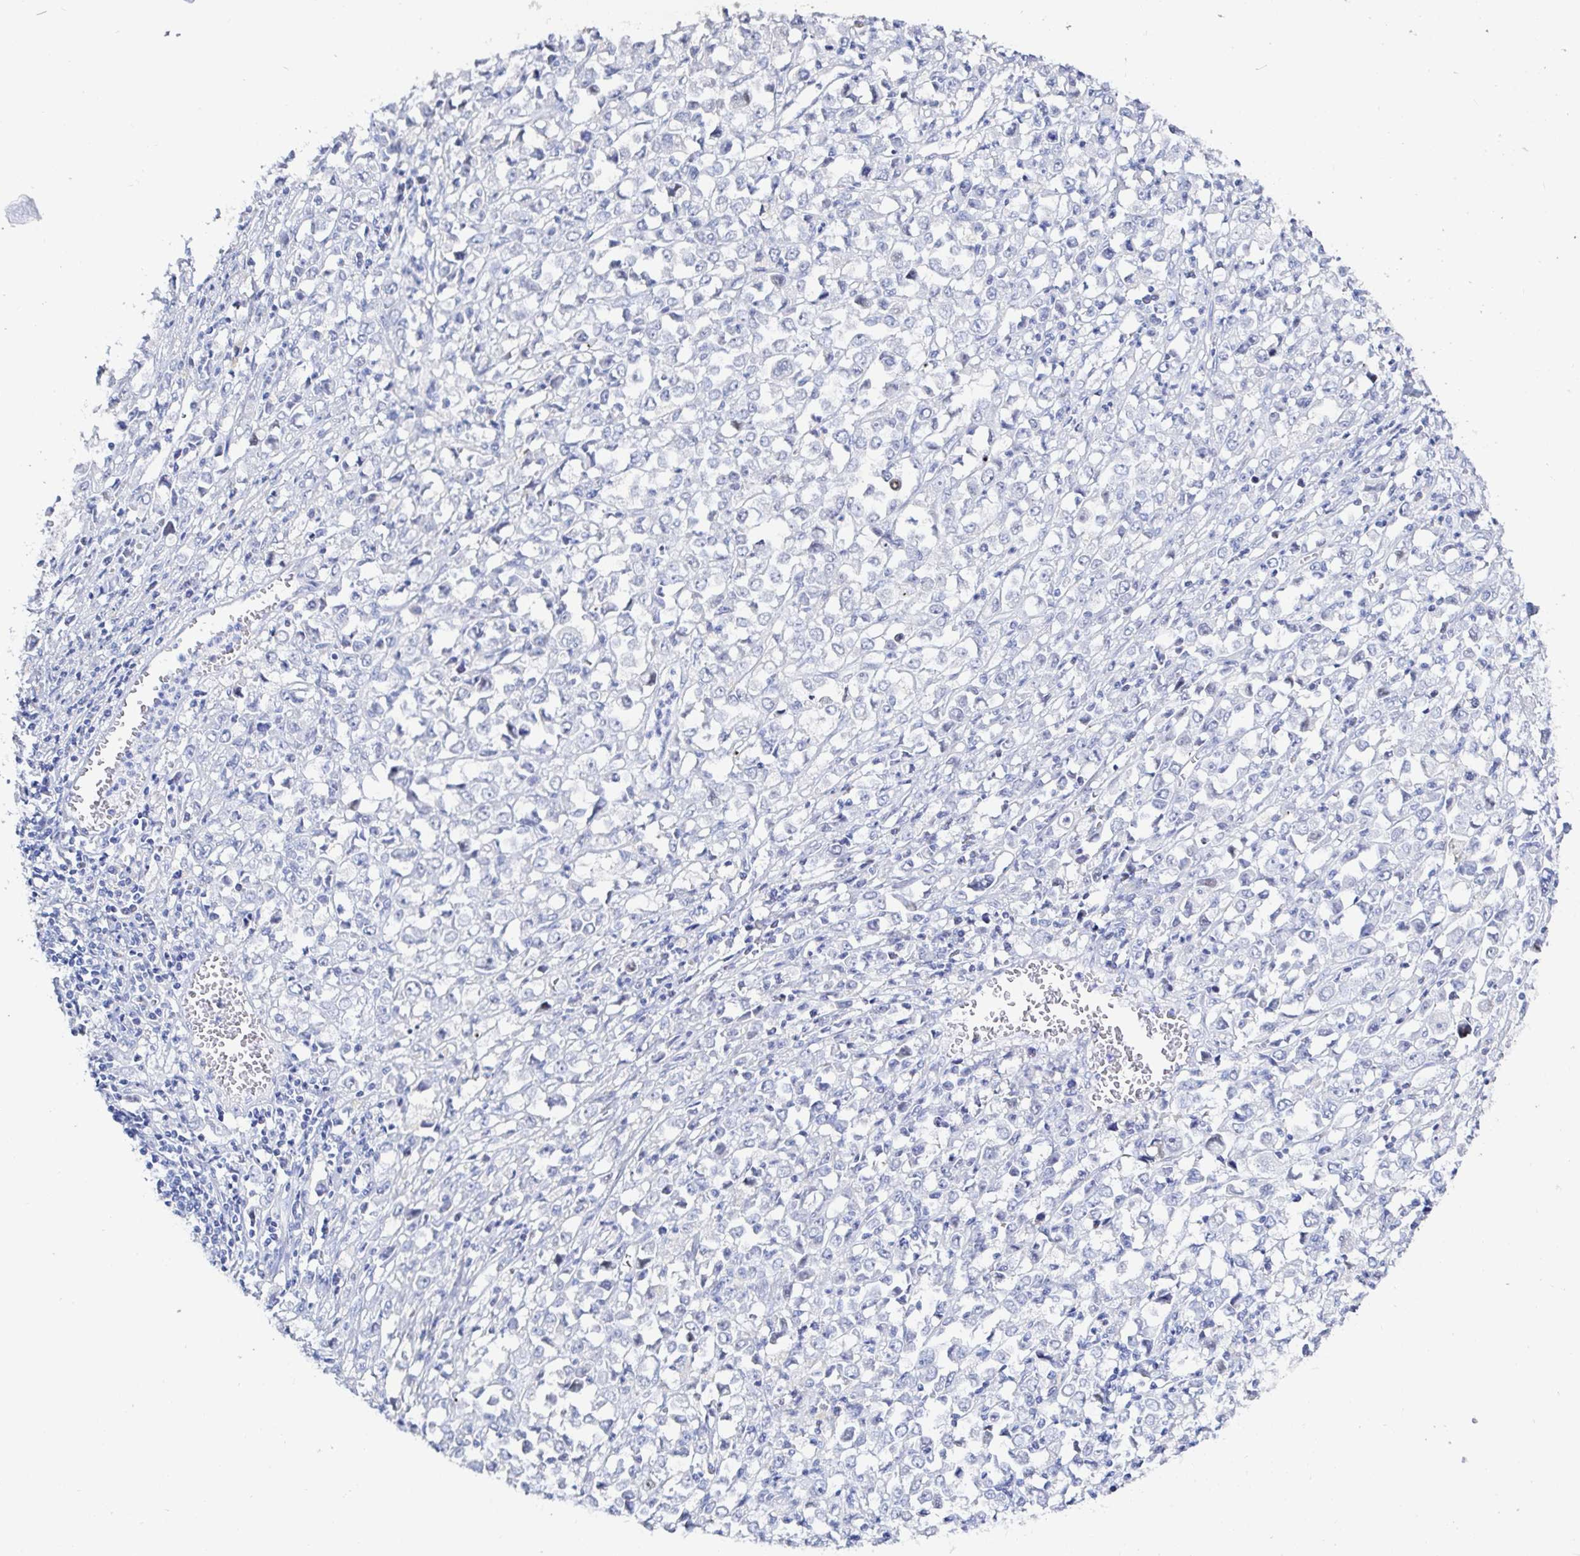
{"staining": {"intensity": "negative", "quantity": "none", "location": "none"}, "tissue": "stomach cancer", "cell_type": "Tumor cells", "image_type": "cancer", "snomed": [{"axis": "morphology", "description": "Adenocarcinoma, NOS"}, {"axis": "topography", "description": "Stomach, upper"}], "caption": "The micrograph exhibits no staining of tumor cells in stomach cancer. (Stains: DAB IHC with hematoxylin counter stain, Microscopy: brightfield microscopy at high magnification).", "gene": "OR10K1", "patient": {"sex": "male", "age": 70}}